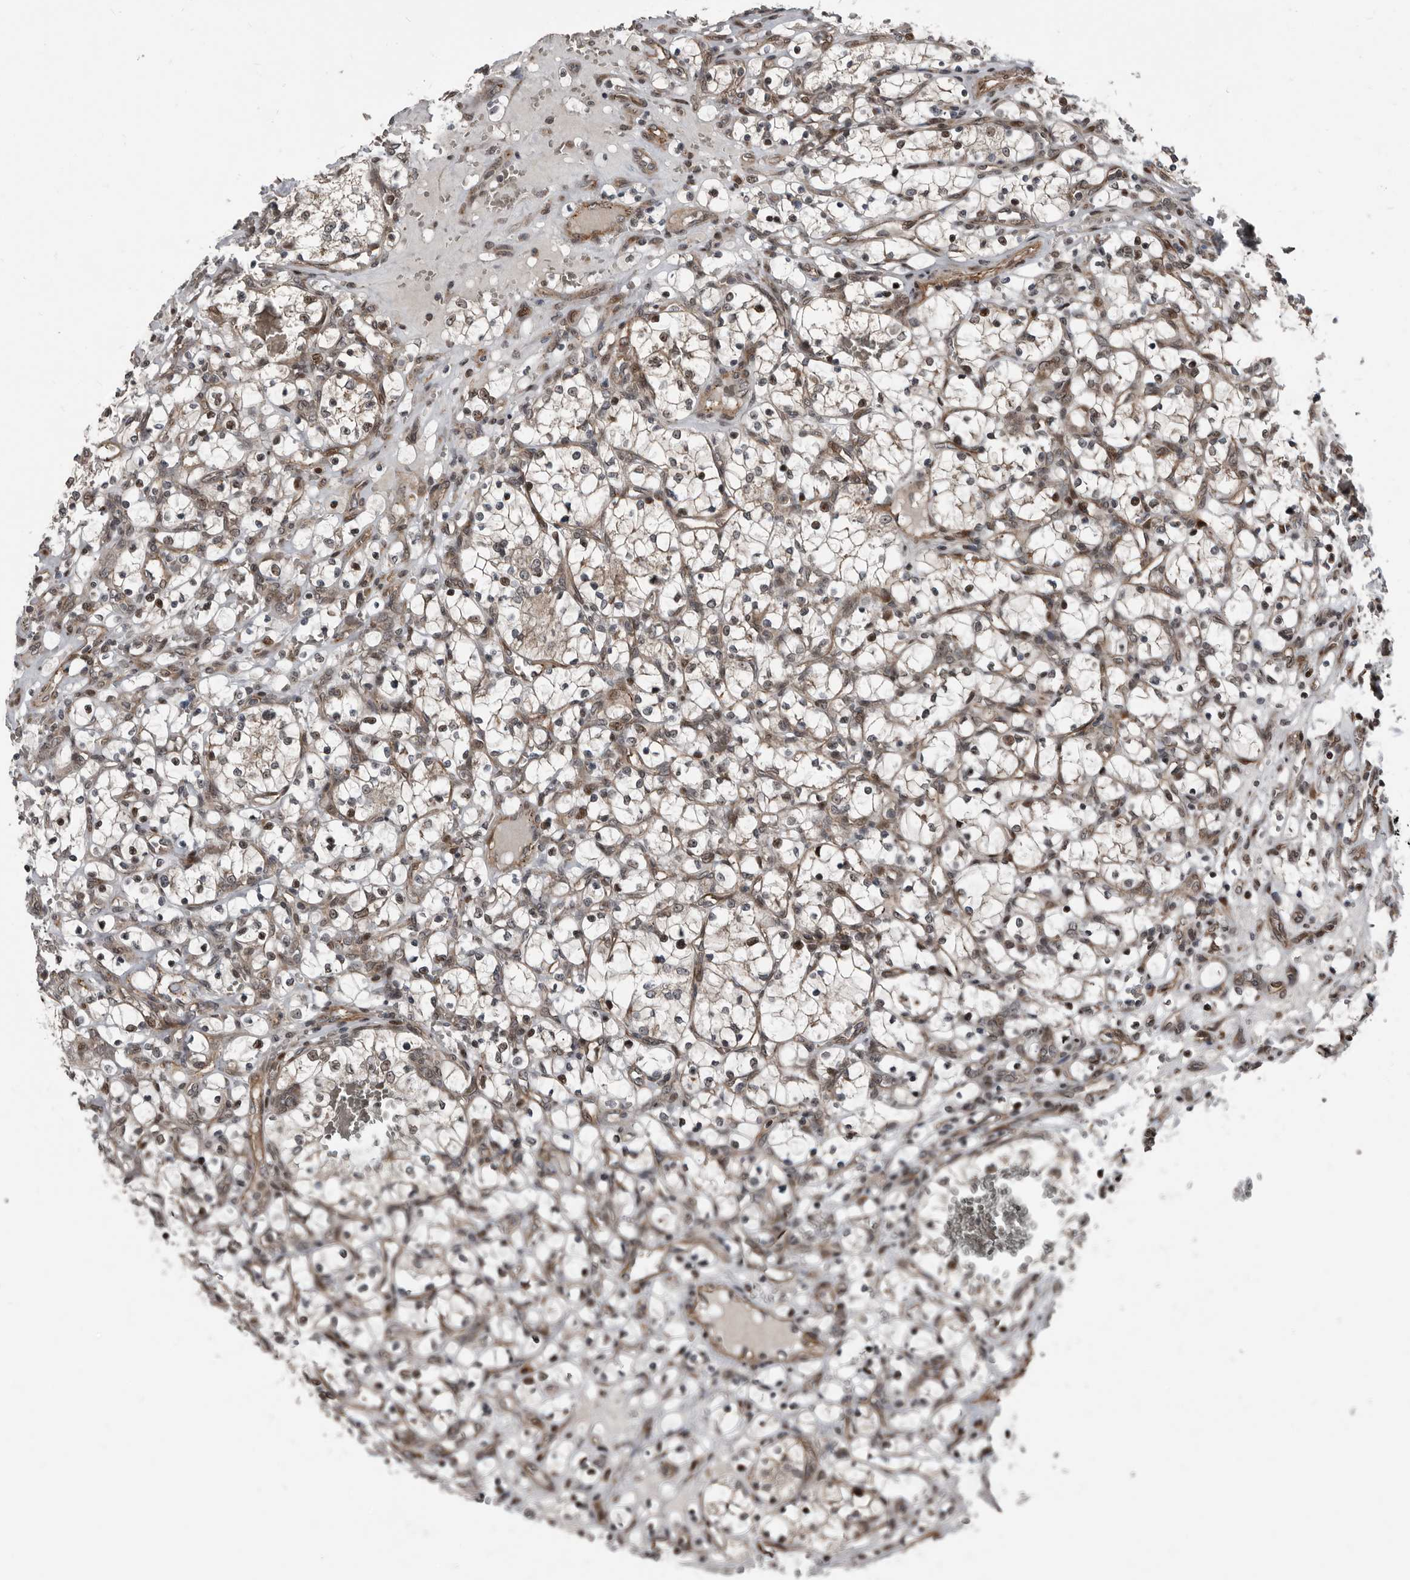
{"staining": {"intensity": "weak", "quantity": ">75%", "location": "cytoplasmic/membranous,nuclear"}, "tissue": "renal cancer", "cell_type": "Tumor cells", "image_type": "cancer", "snomed": [{"axis": "morphology", "description": "Adenocarcinoma, NOS"}, {"axis": "topography", "description": "Kidney"}], "caption": "Renal cancer (adenocarcinoma) was stained to show a protein in brown. There is low levels of weak cytoplasmic/membranous and nuclear positivity in approximately >75% of tumor cells.", "gene": "CHD1L", "patient": {"sex": "female", "age": 69}}